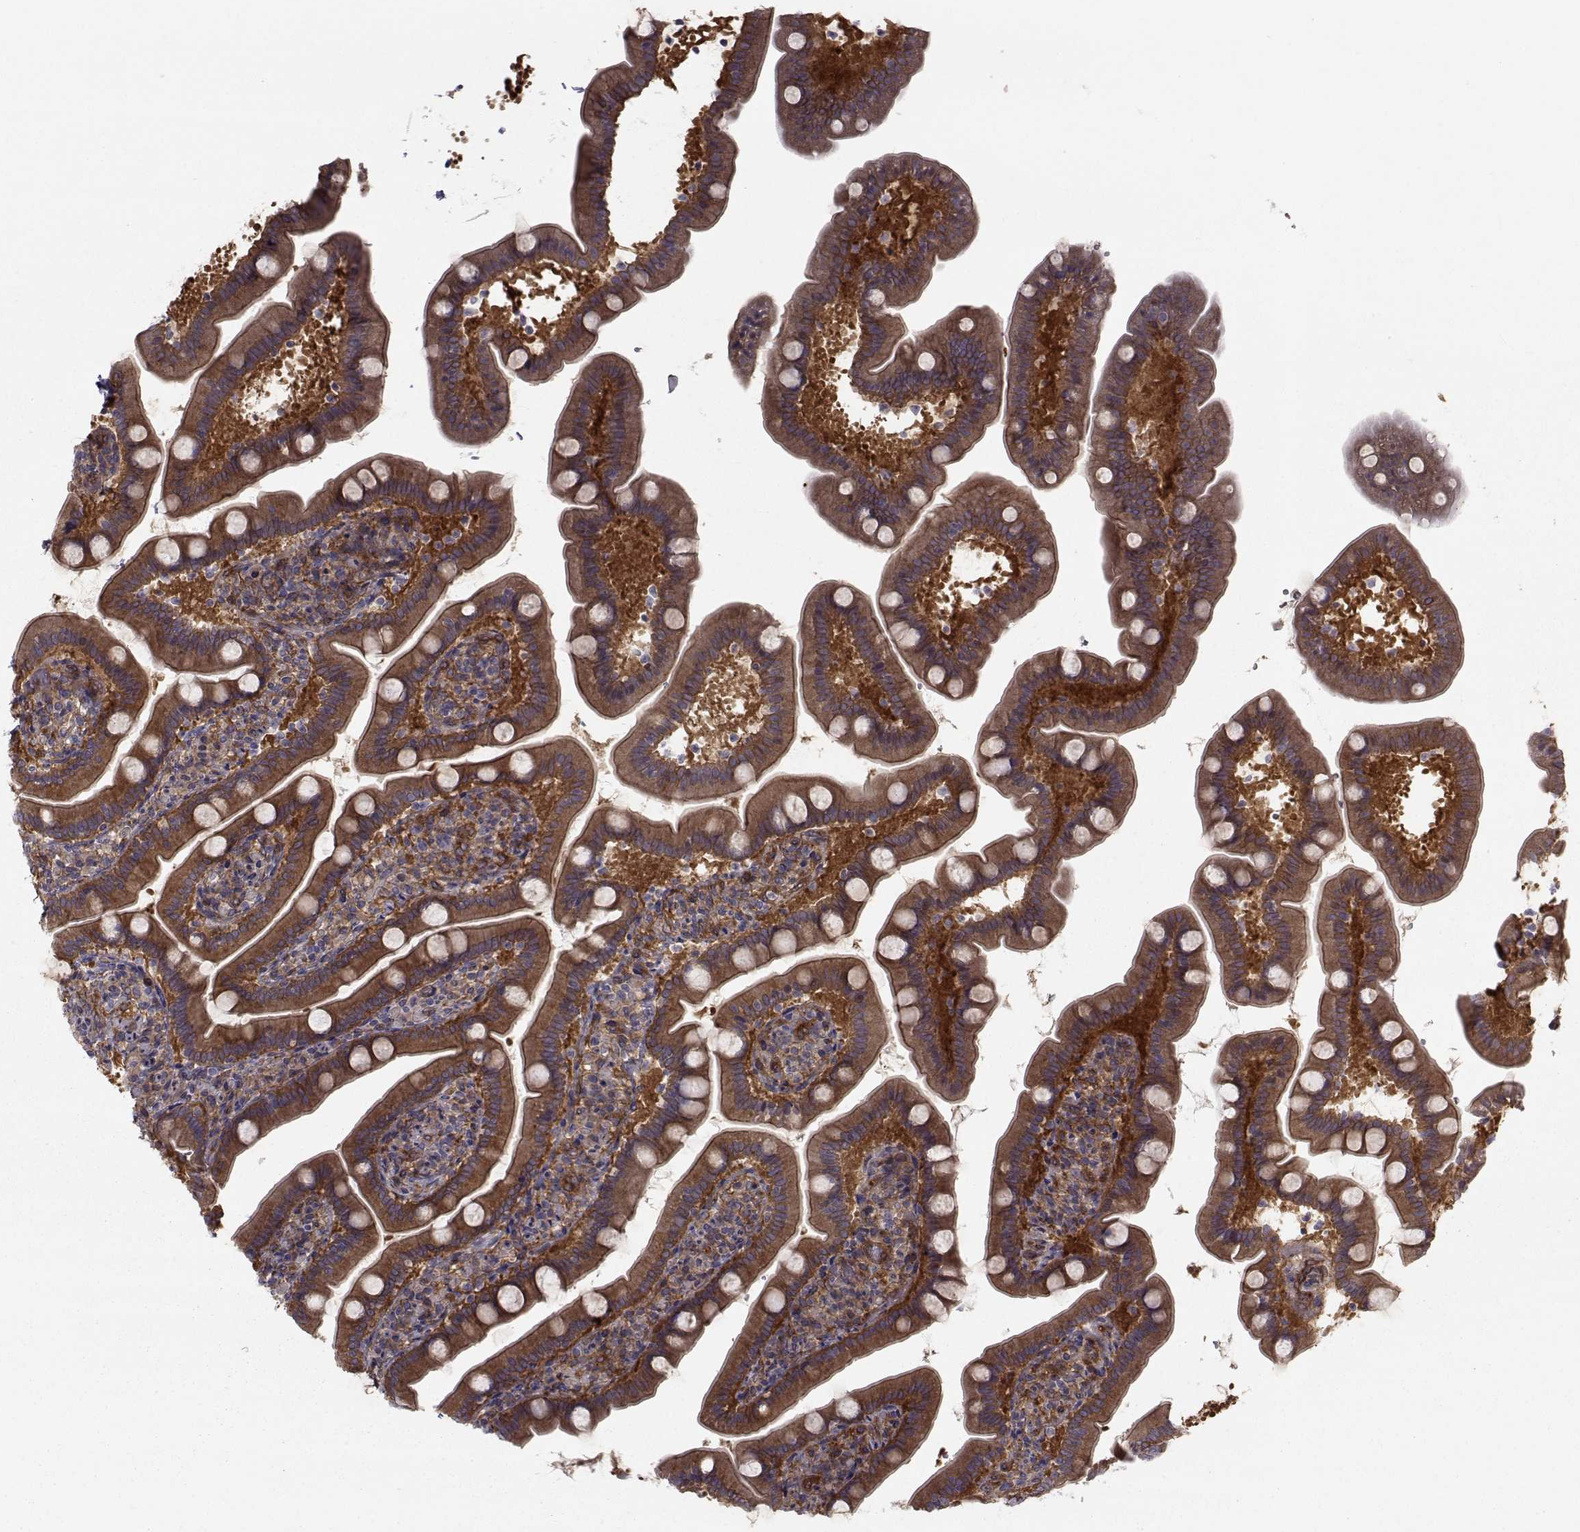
{"staining": {"intensity": "moderate", "quantity": ">75%", "location": "cytoplasmic/membranous"}, "tissue": "small intestine", "cell_type": "Glandular cells", "image_type": "normal", "snomed": [{"axis": "morphology", "description": "Normal tissue, NOS"}, {"axis": "topography", "description": "Small intestine"}], "caption": "This is an image of immunohistochemistry staining of benign small intestine, which shows moderate positivity in the cytoplasmic/membranous of glandular cells.", "gene": "TRIP10", "patient": {"sex": "male", "age": 66}}